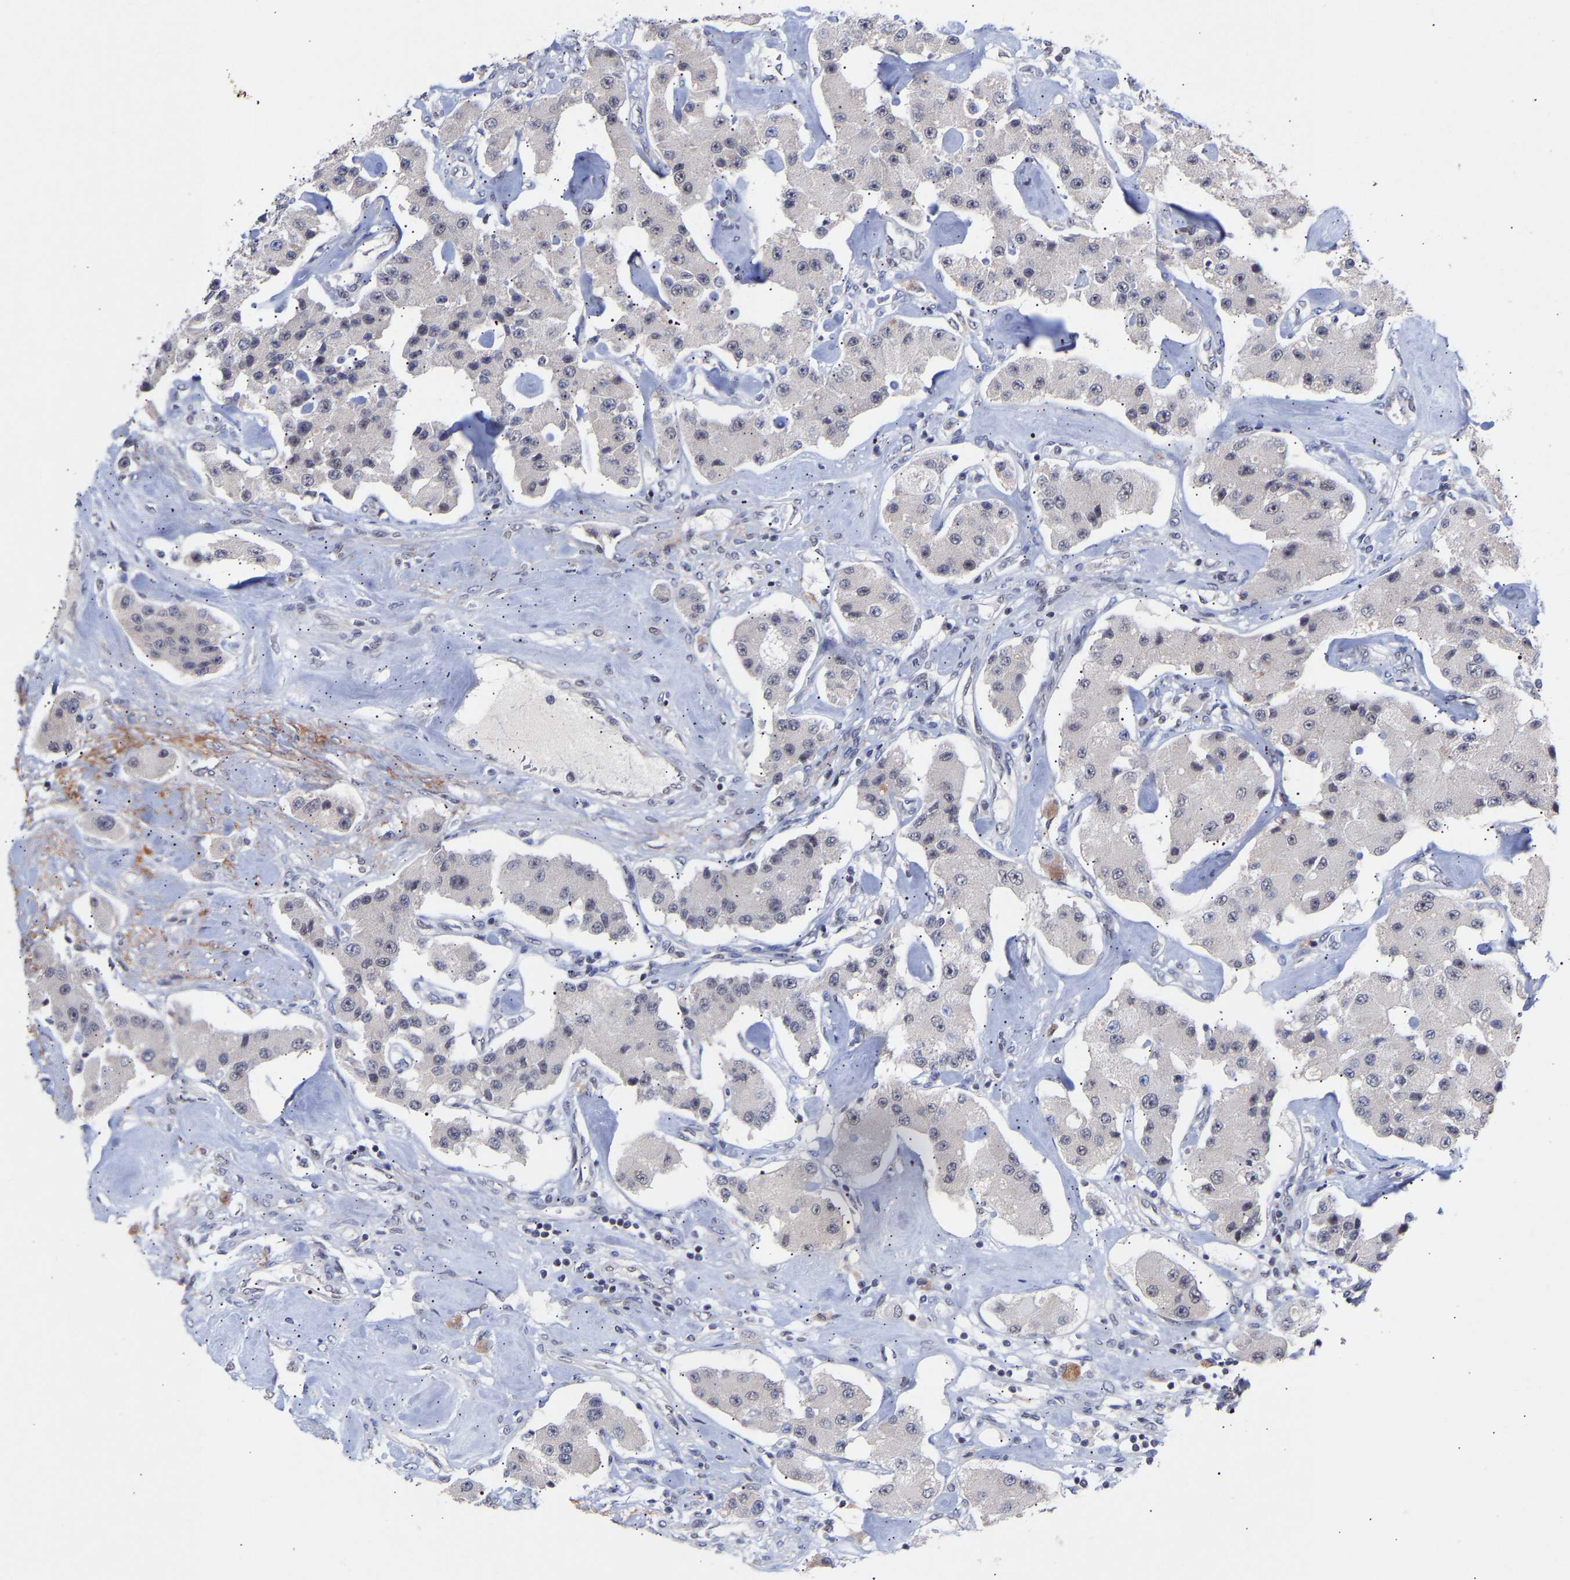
{"staining": {"intensity": "negative", "quantity": "none", "location": "none"}, "tissue": "carcinoid", "cell_type": "Tumor cells", "image_type": "cancer", "snomed": [{"axis": "morphology", "description": "Carcinoid, malignant, NOS"}, {"axis": "topography", "description": "Pancreas"}], "caption": "There is no significant positivity in tumor cells of carcinoid. The staining is performed using DAB (3,3'-diaminobenzidine) brown chromogen with nuclei counter-stained in using hematoxylin.", "gene": "RBM15", "patient": {"sex": "male", "age": 41}}